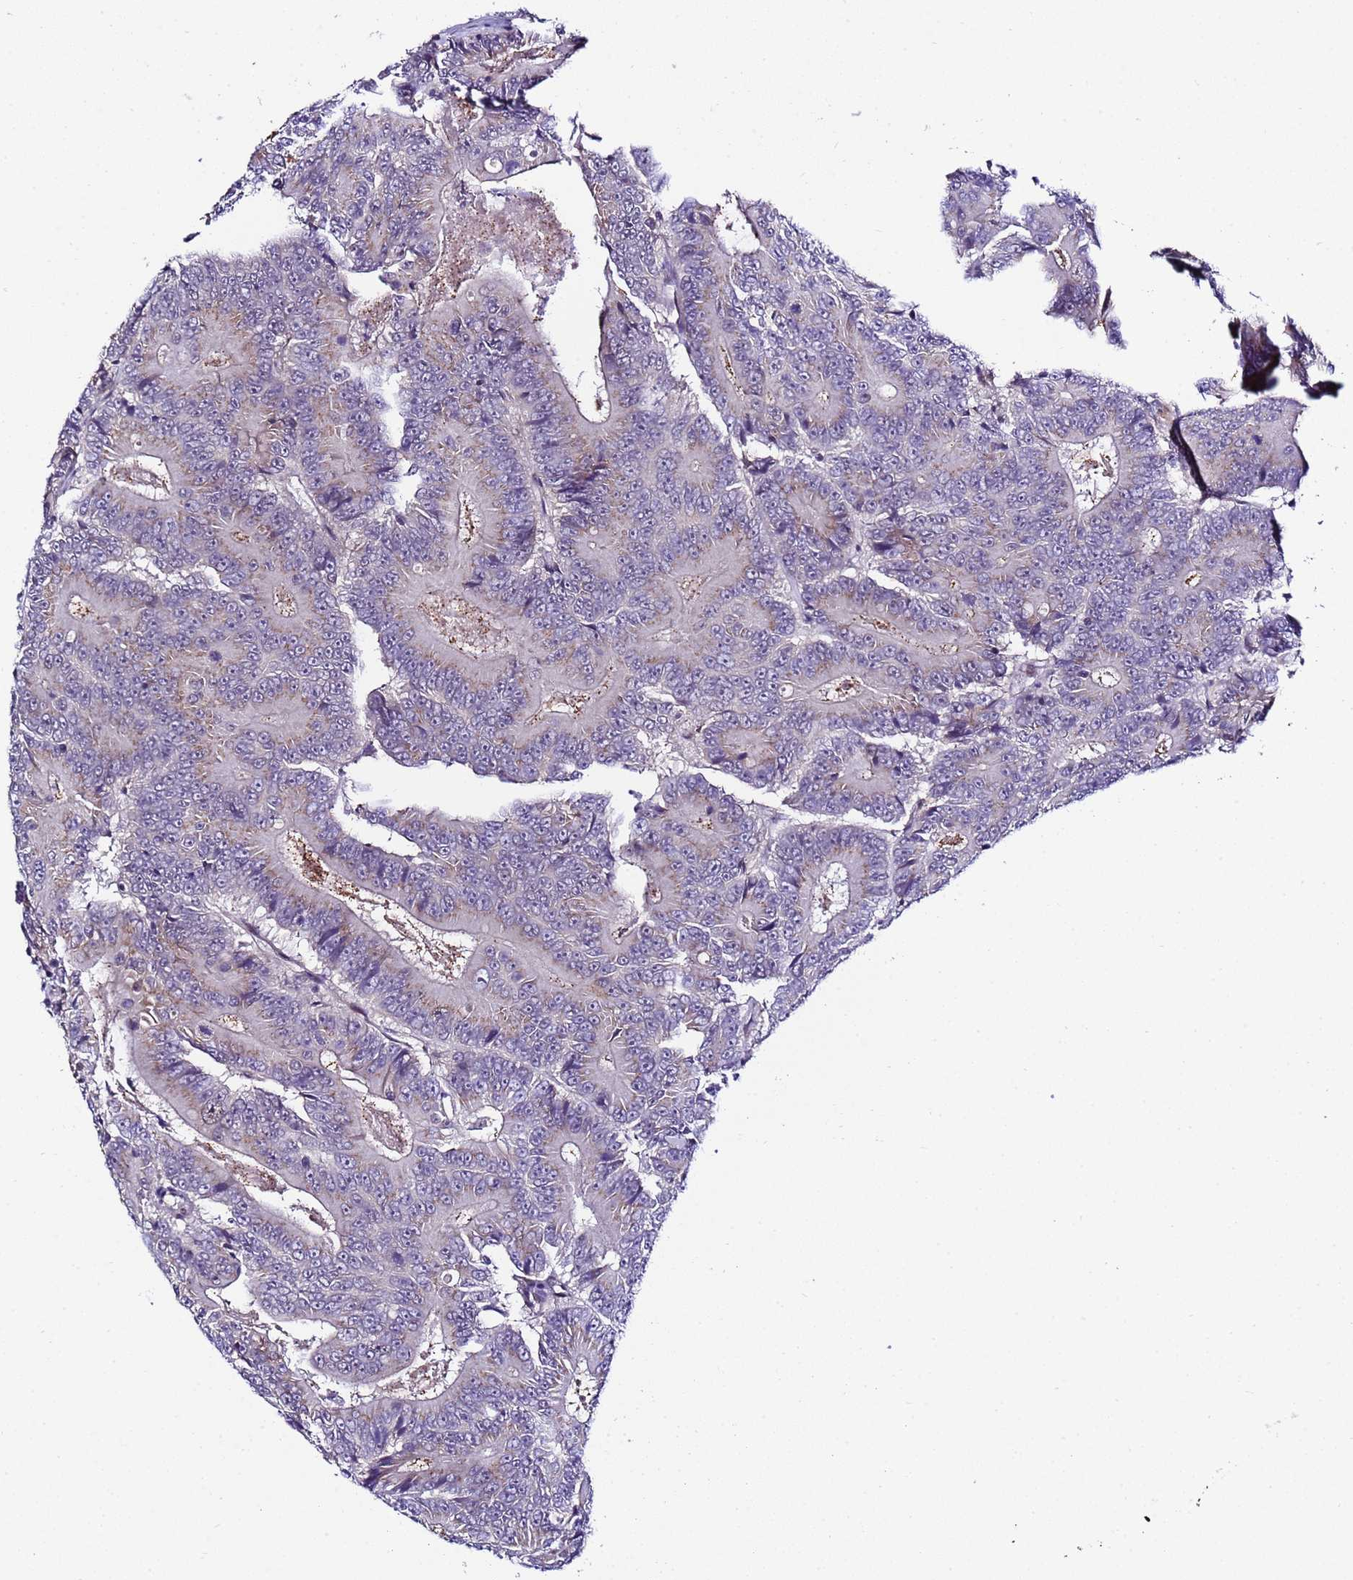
{"staining": {"intensity": "weak", "quantity": "25%-75%", "location": "cytoplasmic/membranous"}, "tissue": "colorectal cancer", "cell_type": "Tumor cells", "image_type": "cancer", "snomed": [{"axis": "morphology", "description": "Adenocarcinoma, NOS"}, {"axis": "topography", "description": "Colon"}], "caption": "Immunohistochemistry (IHC) micrograph of neoplastic tissue: colorectal cancer stained using immunohistochemistry (IHC) demonstrates low levels of weak protein expression localized specifically in the cytoplasmic/membranous of tumor cells, appearing as a cytoplasmic/membranous brown color.", "gene": "C19orf47", "patient": {"sex": "male", "age": 83}}